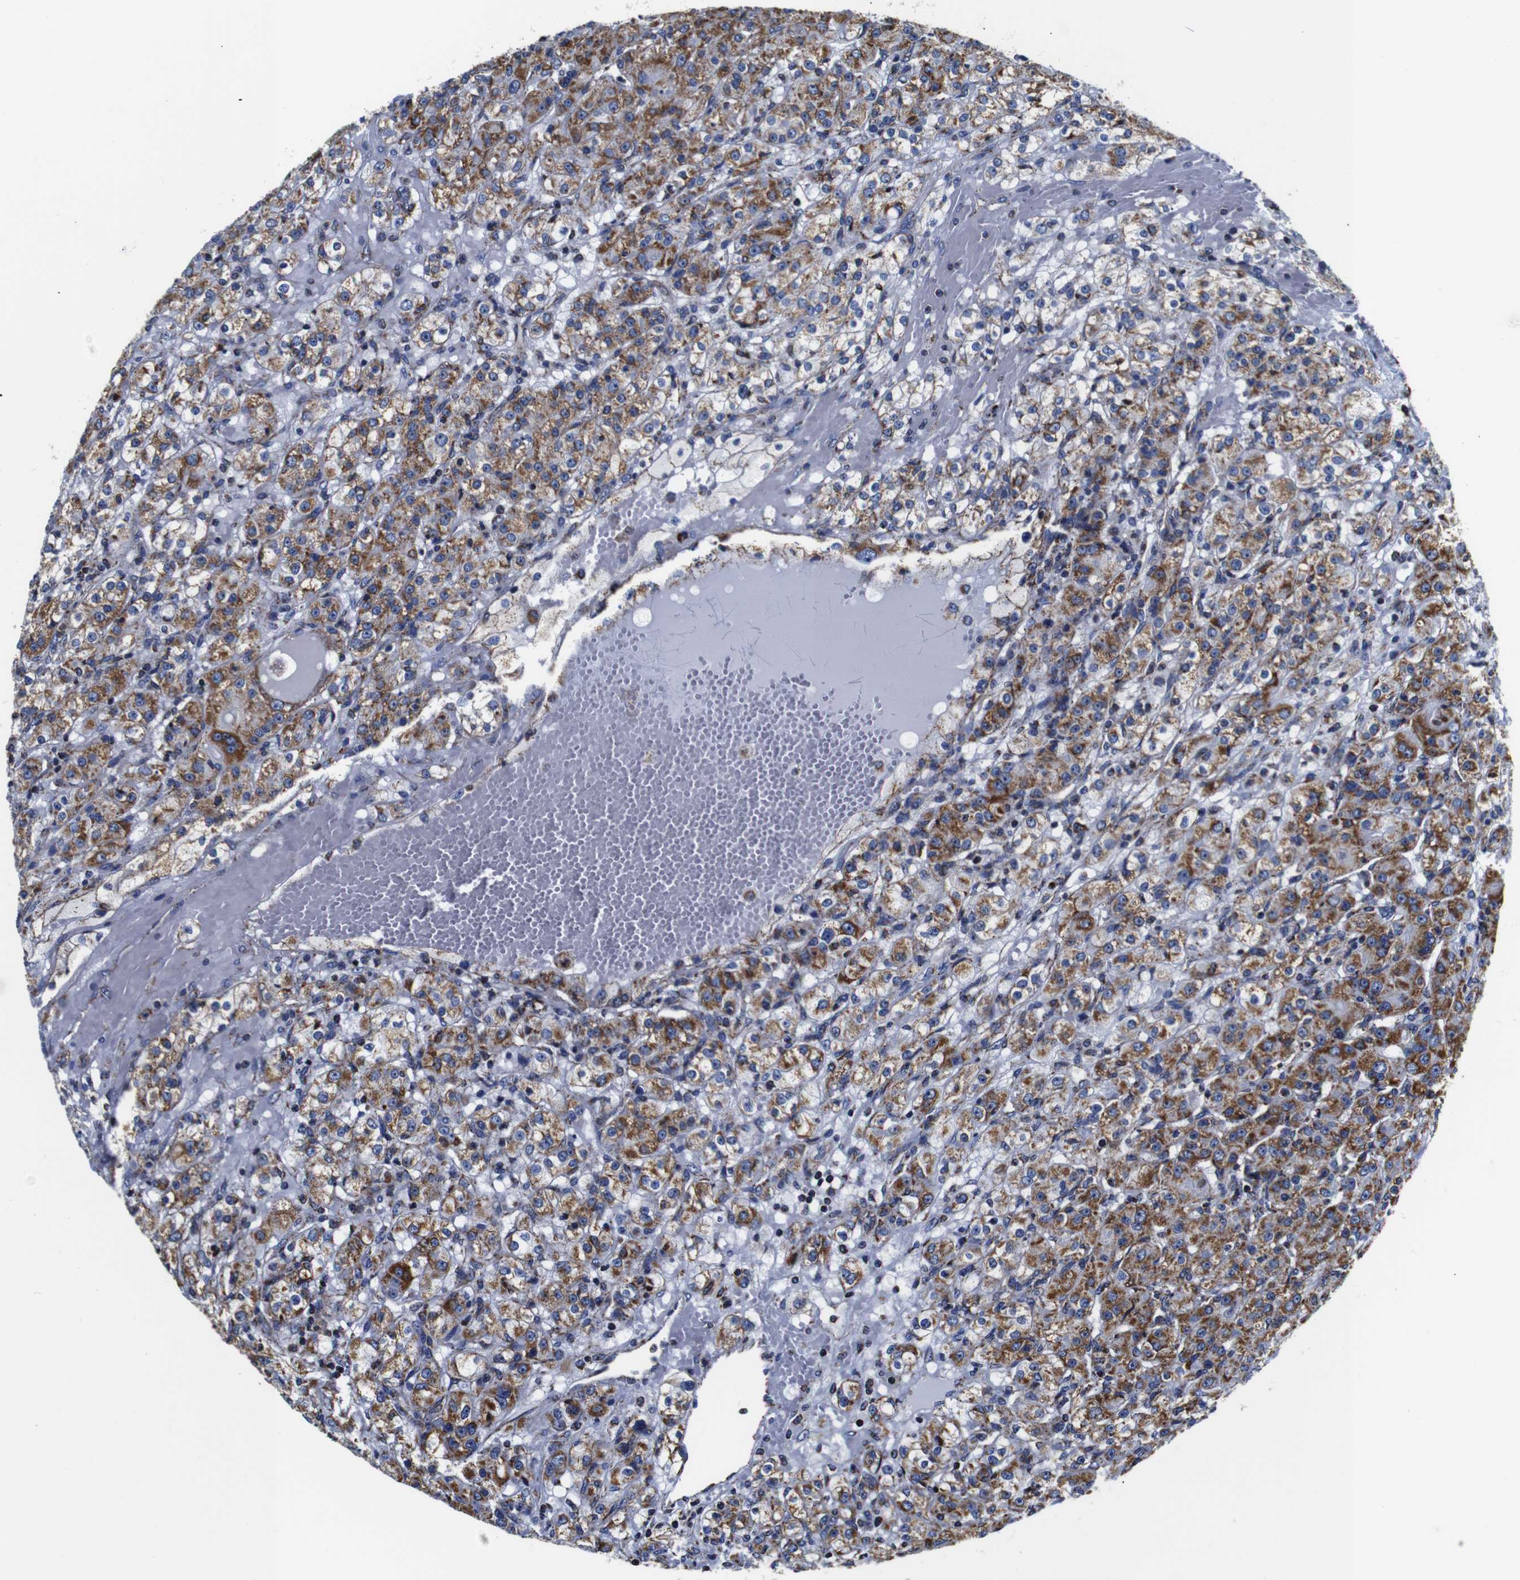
{"staining": {"intensity": "moderate", "quantity": ">75%", "location": "cytoplasmic/membranous"}, "tissue": "renal cancer", "cell_type": "Tumor cells", "image_type": "cancer", "snomed": [{"axis": "morphology", "description": "Normal tissue, NOS"}, {"axis": "morphology", "description": "Adenocarcinoma, NOS"}, {"axis": "topography", "description": "Kidney"}], "caption": "Renal adenocarcinoma stained with IHC displays moderate cytoplasmic/membranous positivity in about >75% of tumor cells.", "gene": "FKBP9", "patient": {"sex": "male", "age": 61}}